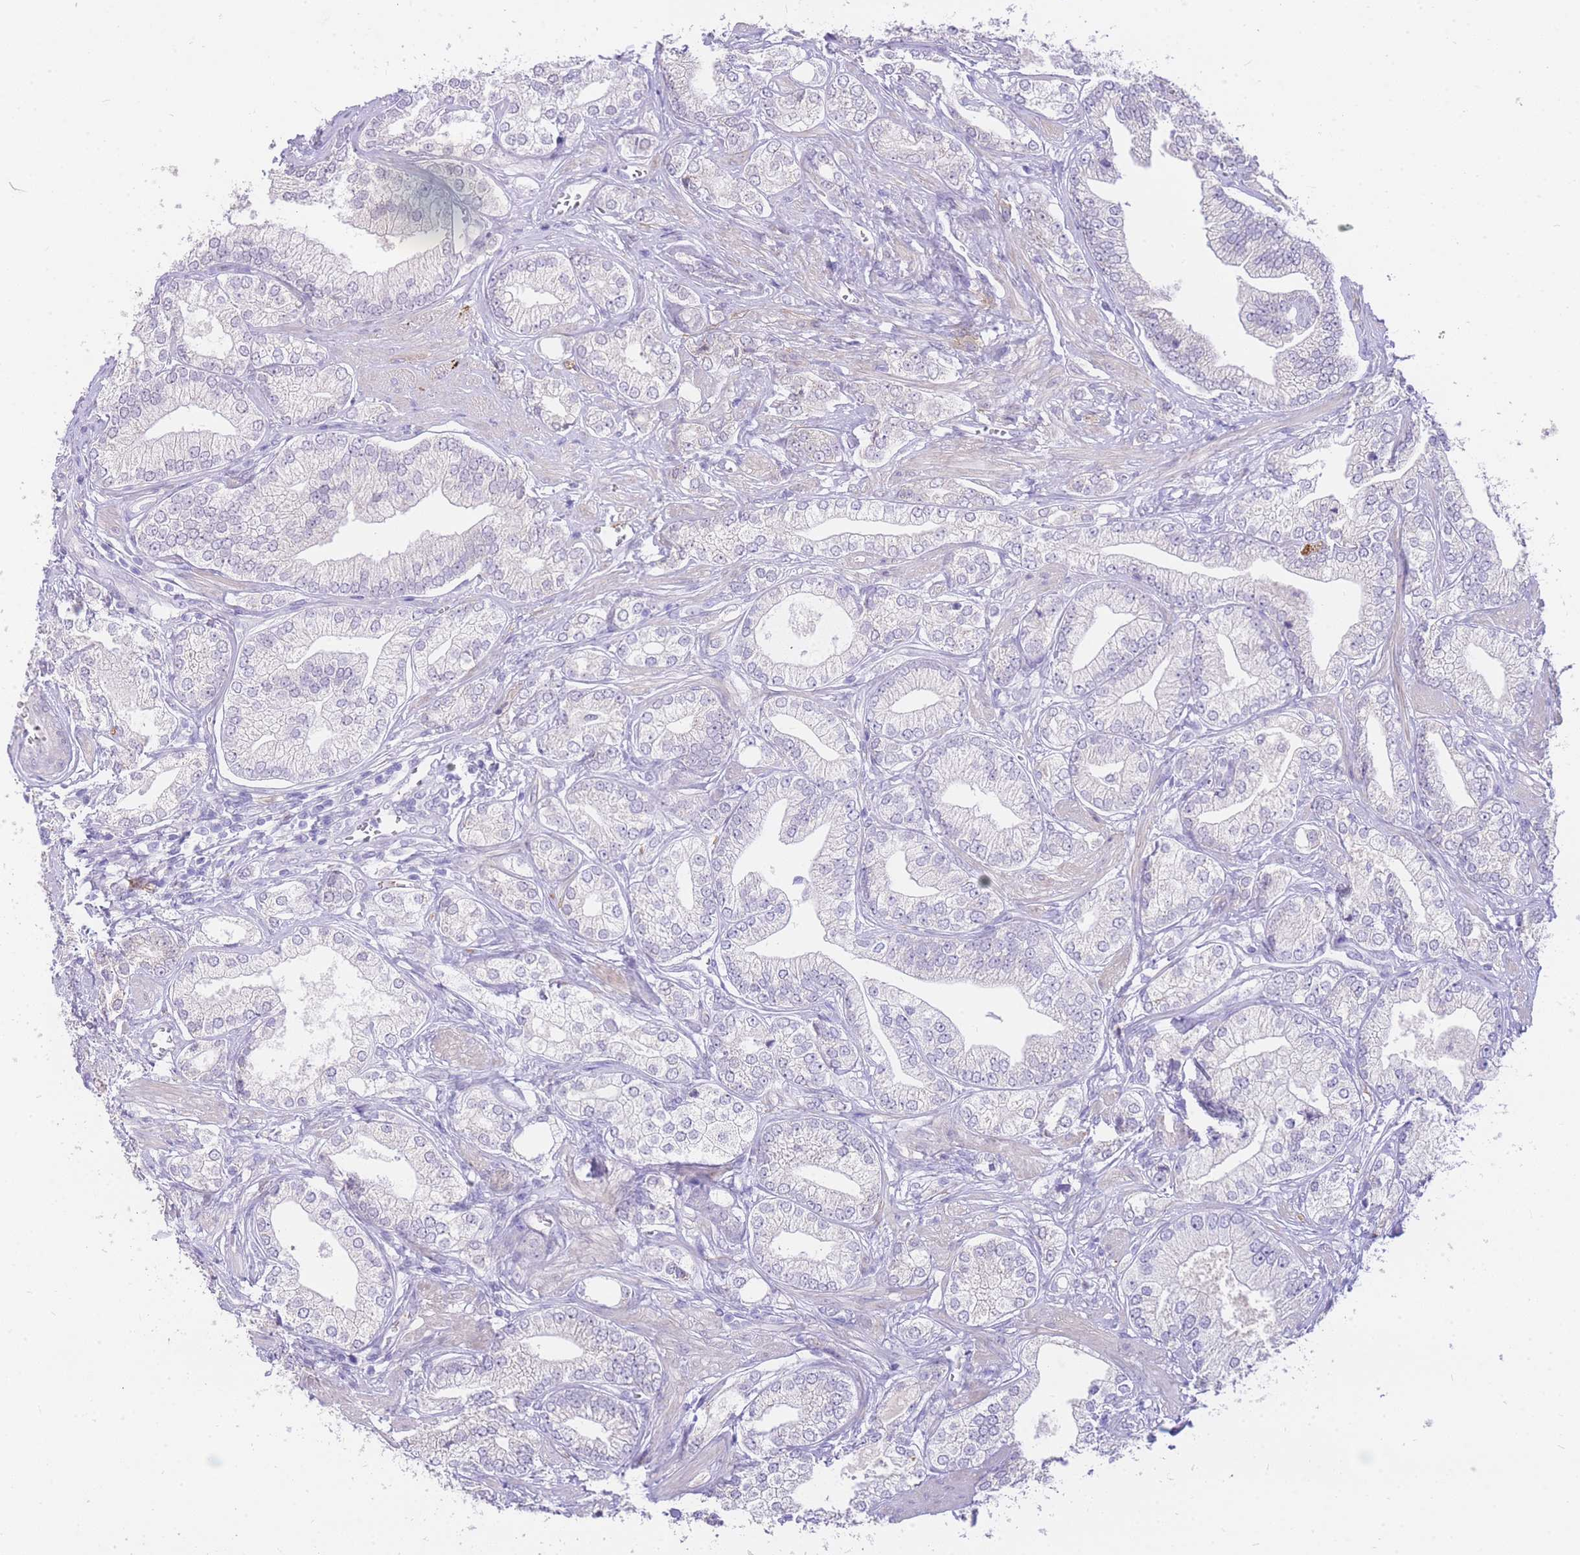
{"staining": {"intensity": "negative", "quantity": "none", "location": "none"}, "tissue": "prostate cancer", "cell_type": "Tumor cells", "image_type": "cancer", "snomed": [{"axis": "morphology", "description": "Adenocarcinoma, High grade"}, {"axis": "topography", "description": "Prostate"}], "caption": "Tumor cells show no significant staining in prostate adenocarcinoma (high-grade).", "gene": "C2orf88", "patient": {"sex": "male", "age": 50}}